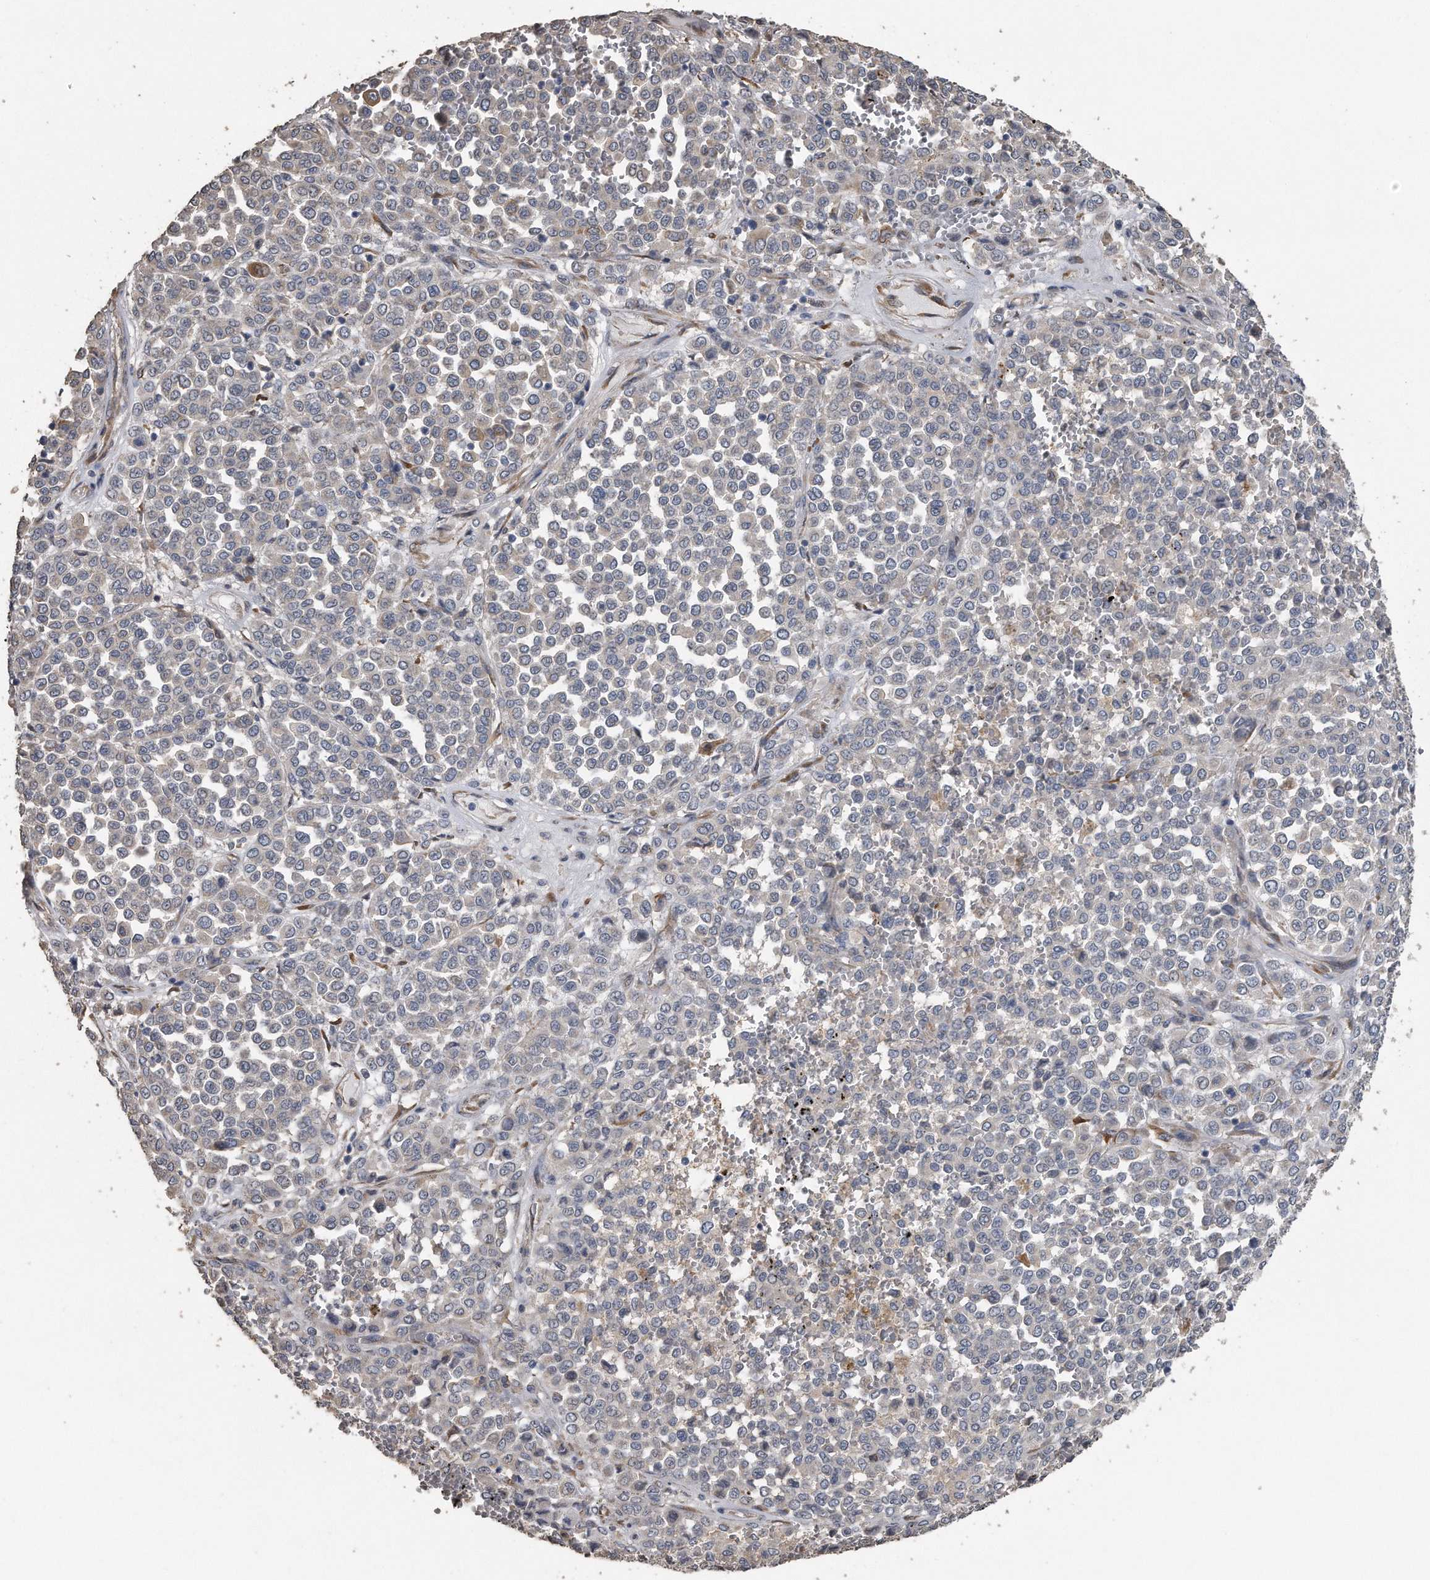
{"staining": {"intensity": "negative", "quantity": "none", "location": "none"}, "tissue": "melanoma", "cell_type": "Tumor cells", "image_type": "cancer", "snomed": [{"axis": "morphology", "description": "Malignant melanoma, Metastatic site"}, {"axis": "topography", "description": "Pancreas"}], "caption": "The immunohistochemistry photomicrograph has no significant expression in tumor cells of melanoma tissue.", "gene": "PCLO", "patient": {"sex": "female", "age": 30}}